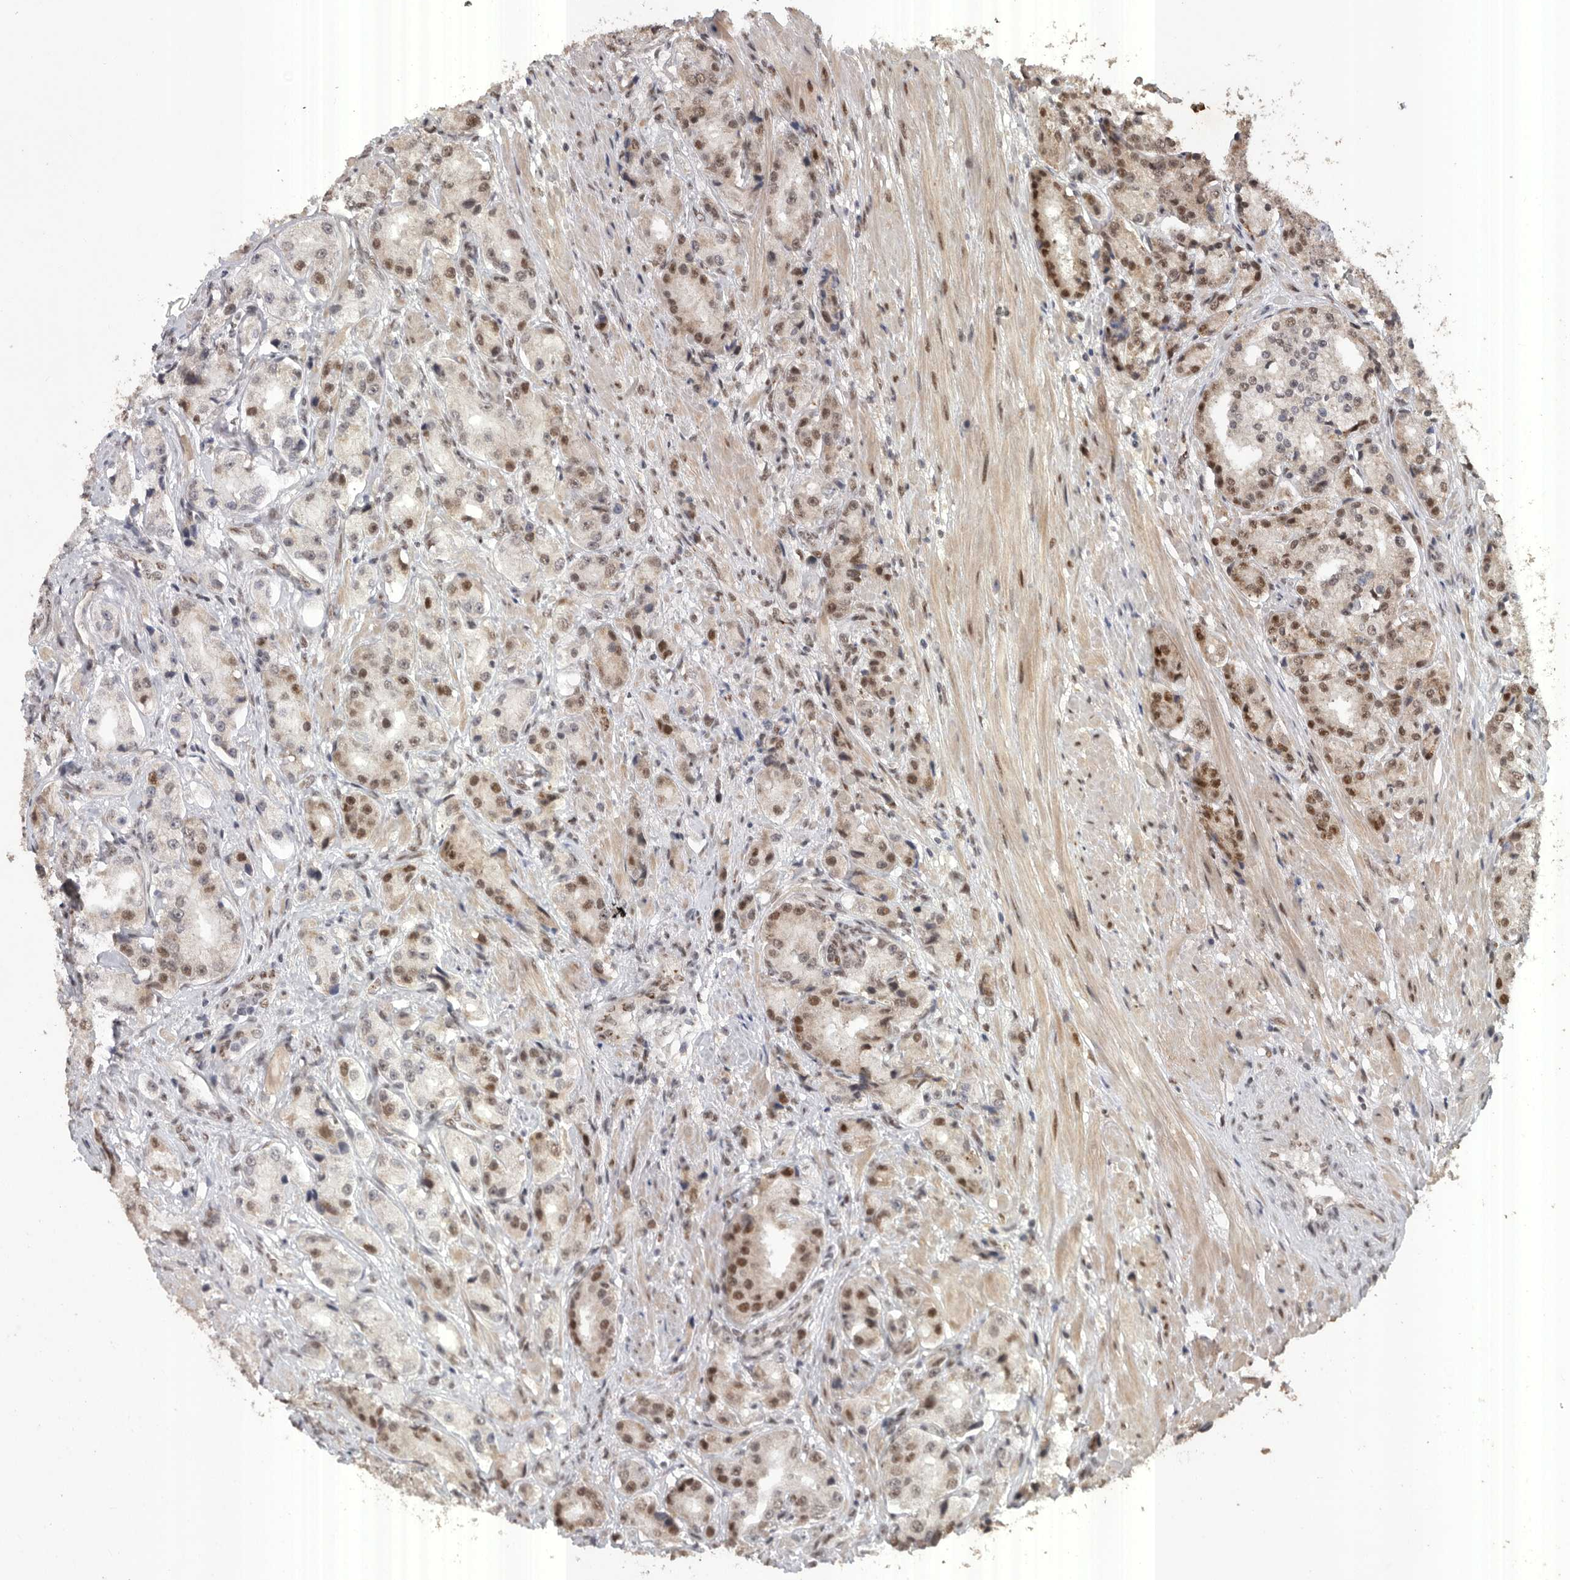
{"staining": {"intensity": "moderate", "quantity": "25%-75%", "location": "nuclear"}, "tissue": "prostate cancer", "cell_type": "Tumor cells", "image_type": "cancer", "snomed": [{"axis": "morphology", "description": "Adenocarcinoma, High grade"}, {"axis": "topography", "description": "Prostate"}], "caption": "A histopathology image showing moderate nuclear expression in approximately 25%-75% of tumor cells in adenocarcinoma (high-grade) (prostate), as visualized by brown immunohistochemical staining.", "gene": "PPP1R10", "patient": {"sex": "male", "age": 60}}